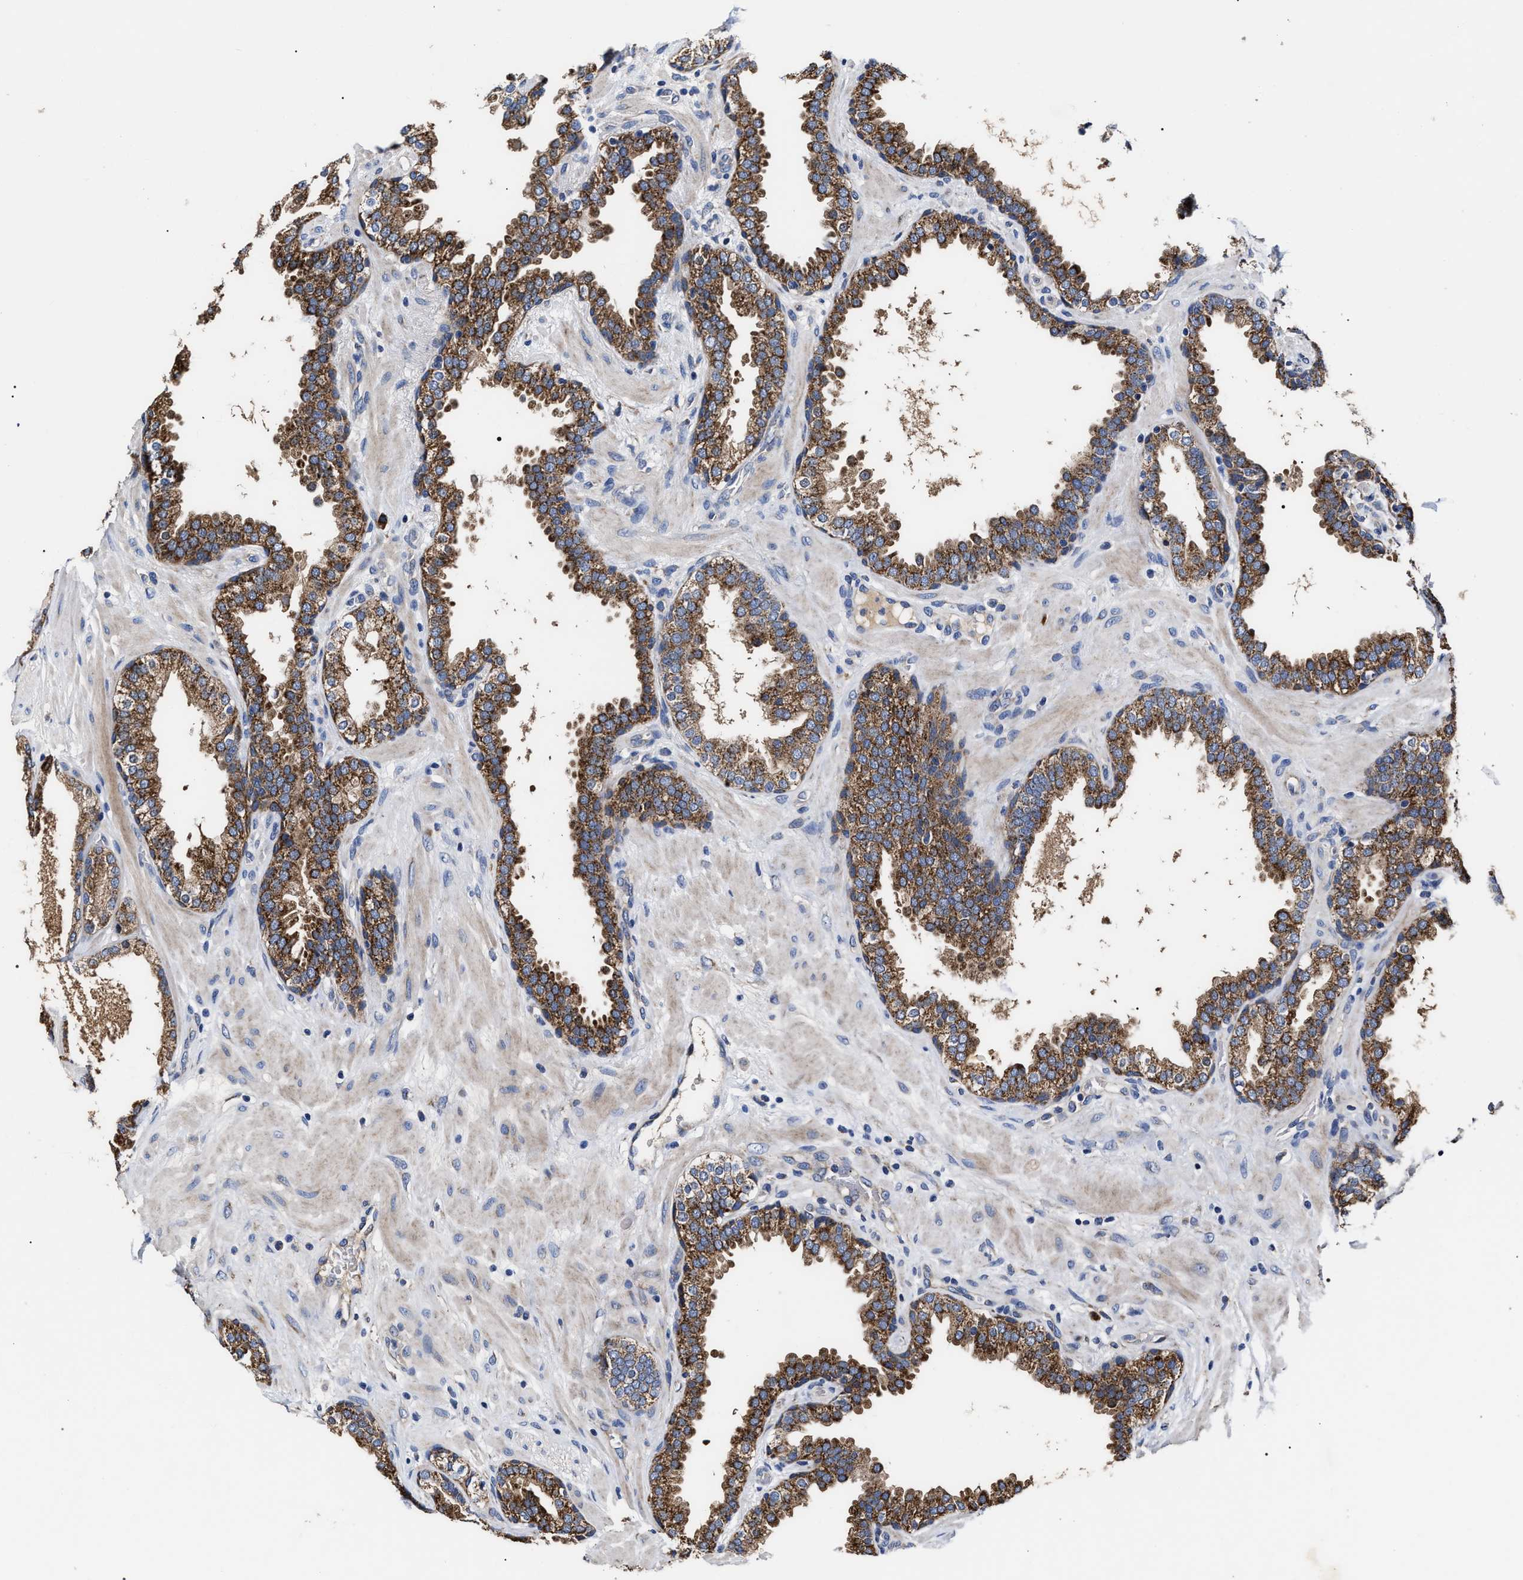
{"staining": {"intensity": "strong", "quantity": ">75%", "location": "cytoplasmic/membranous"}, "tissue": "prostate", "cell_type": "Glandular cells", "image_type": "normal", "snomed": [{"axis": "morphology", "description": "Normal tissue, NOS"}, {"axis": "topography", "description": "Prostate"}], "caption": "Unremarkable prostate exhibits strong cytoplasmic/membranous positivity in about >75% of glandular cells, visualized by immunohistochemistry. The protein is stained brown, and the nuclei are stained in blue (DAB IHC with brightfield microscopy, high magnification).", "gene": "MACC1", "patient": {"sex": "male", "age": 51}}